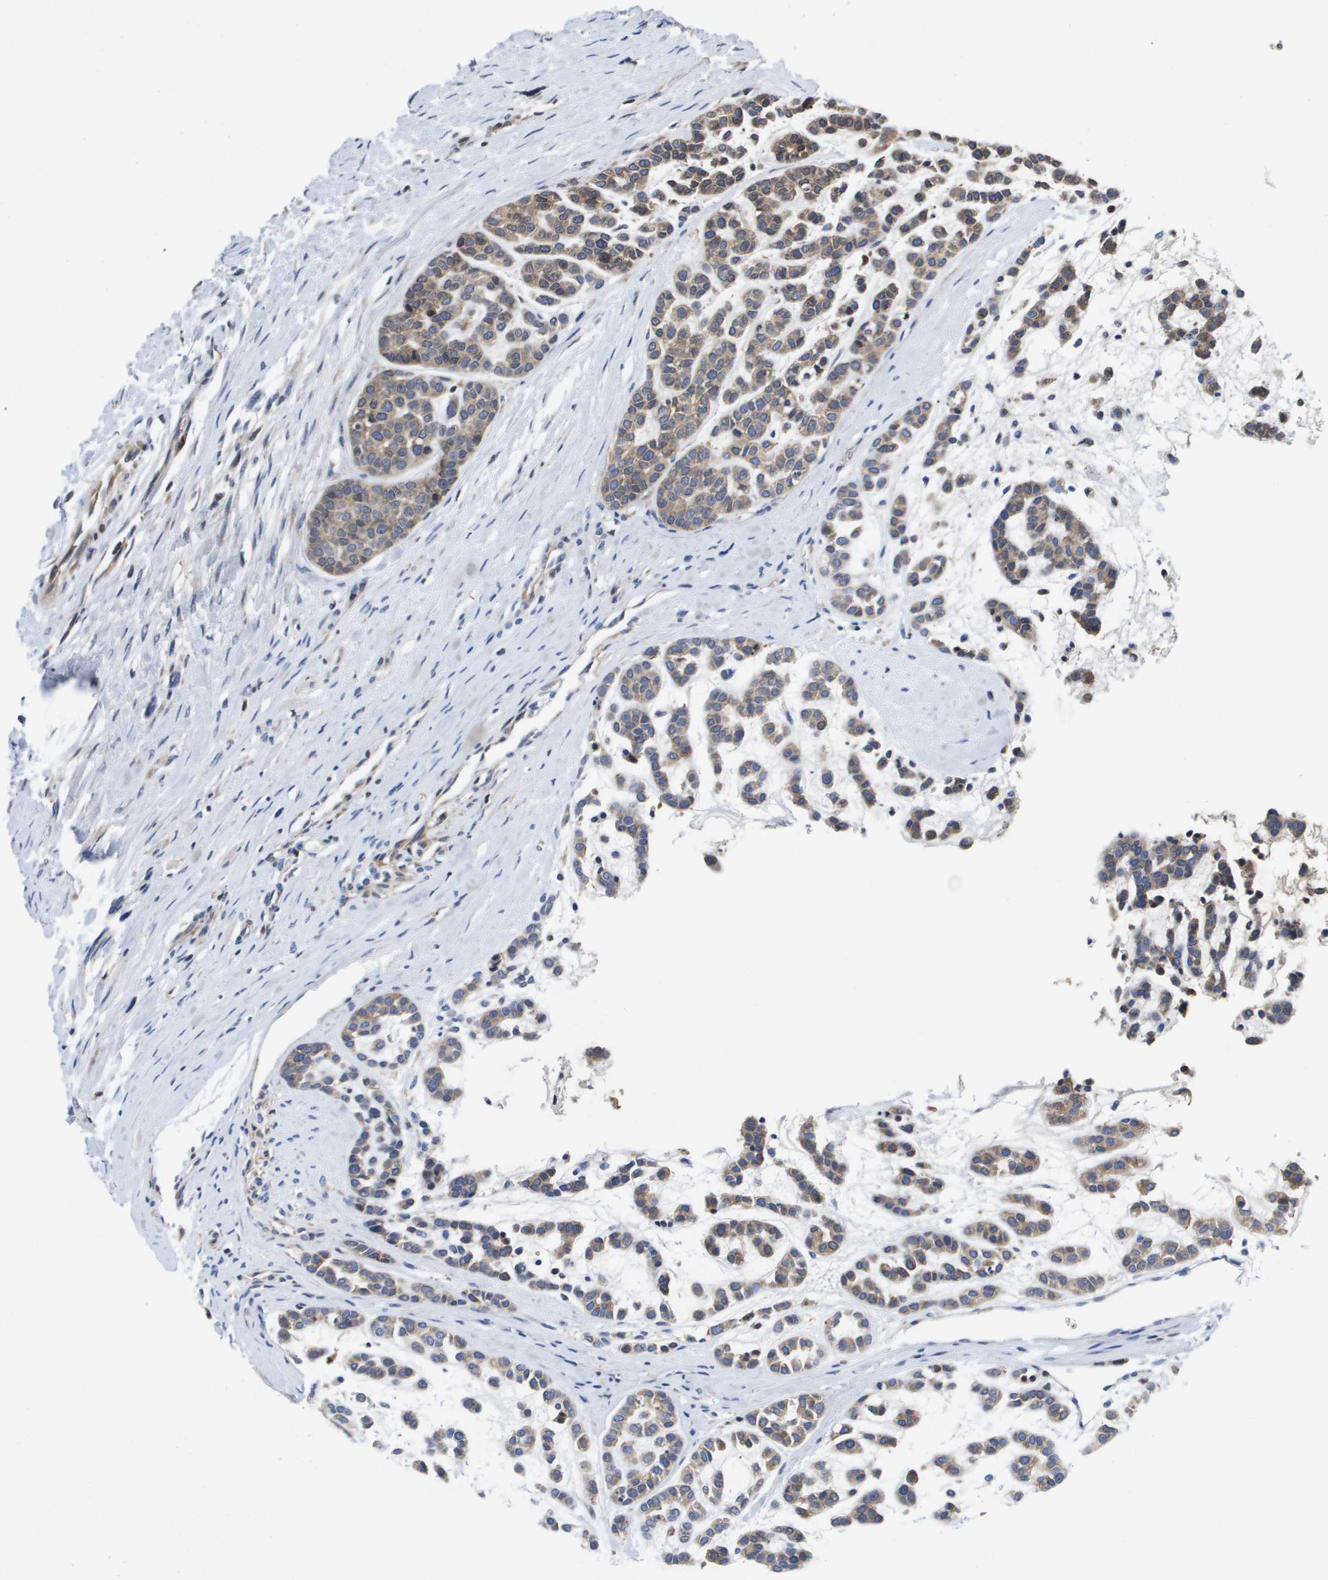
{"staining": {"intensity": "weak", "quantity": ">75%", "location": "cytoplasmic/membranous"}, "tissue": "head and neck cancer", "cell_type": "Tumor cells", "image_type": "cancer", "snomed": [{"axis": "morphology", "description": "Adenocarcinoma, NOS"}, {"axis": "morphology", "description": "Adenoma, NOS"}, {"axis": "topography", "description": "Head-Neck"}], "caption": "Brown immunohistochemical staining in head and neck cancer (adenoma) exhibits weak cytoplasmic/membranous positivity in approximately >75% of tumor cells.", "gene": "SERPINC1", "patient": {"sex": "female", "age": 55}}